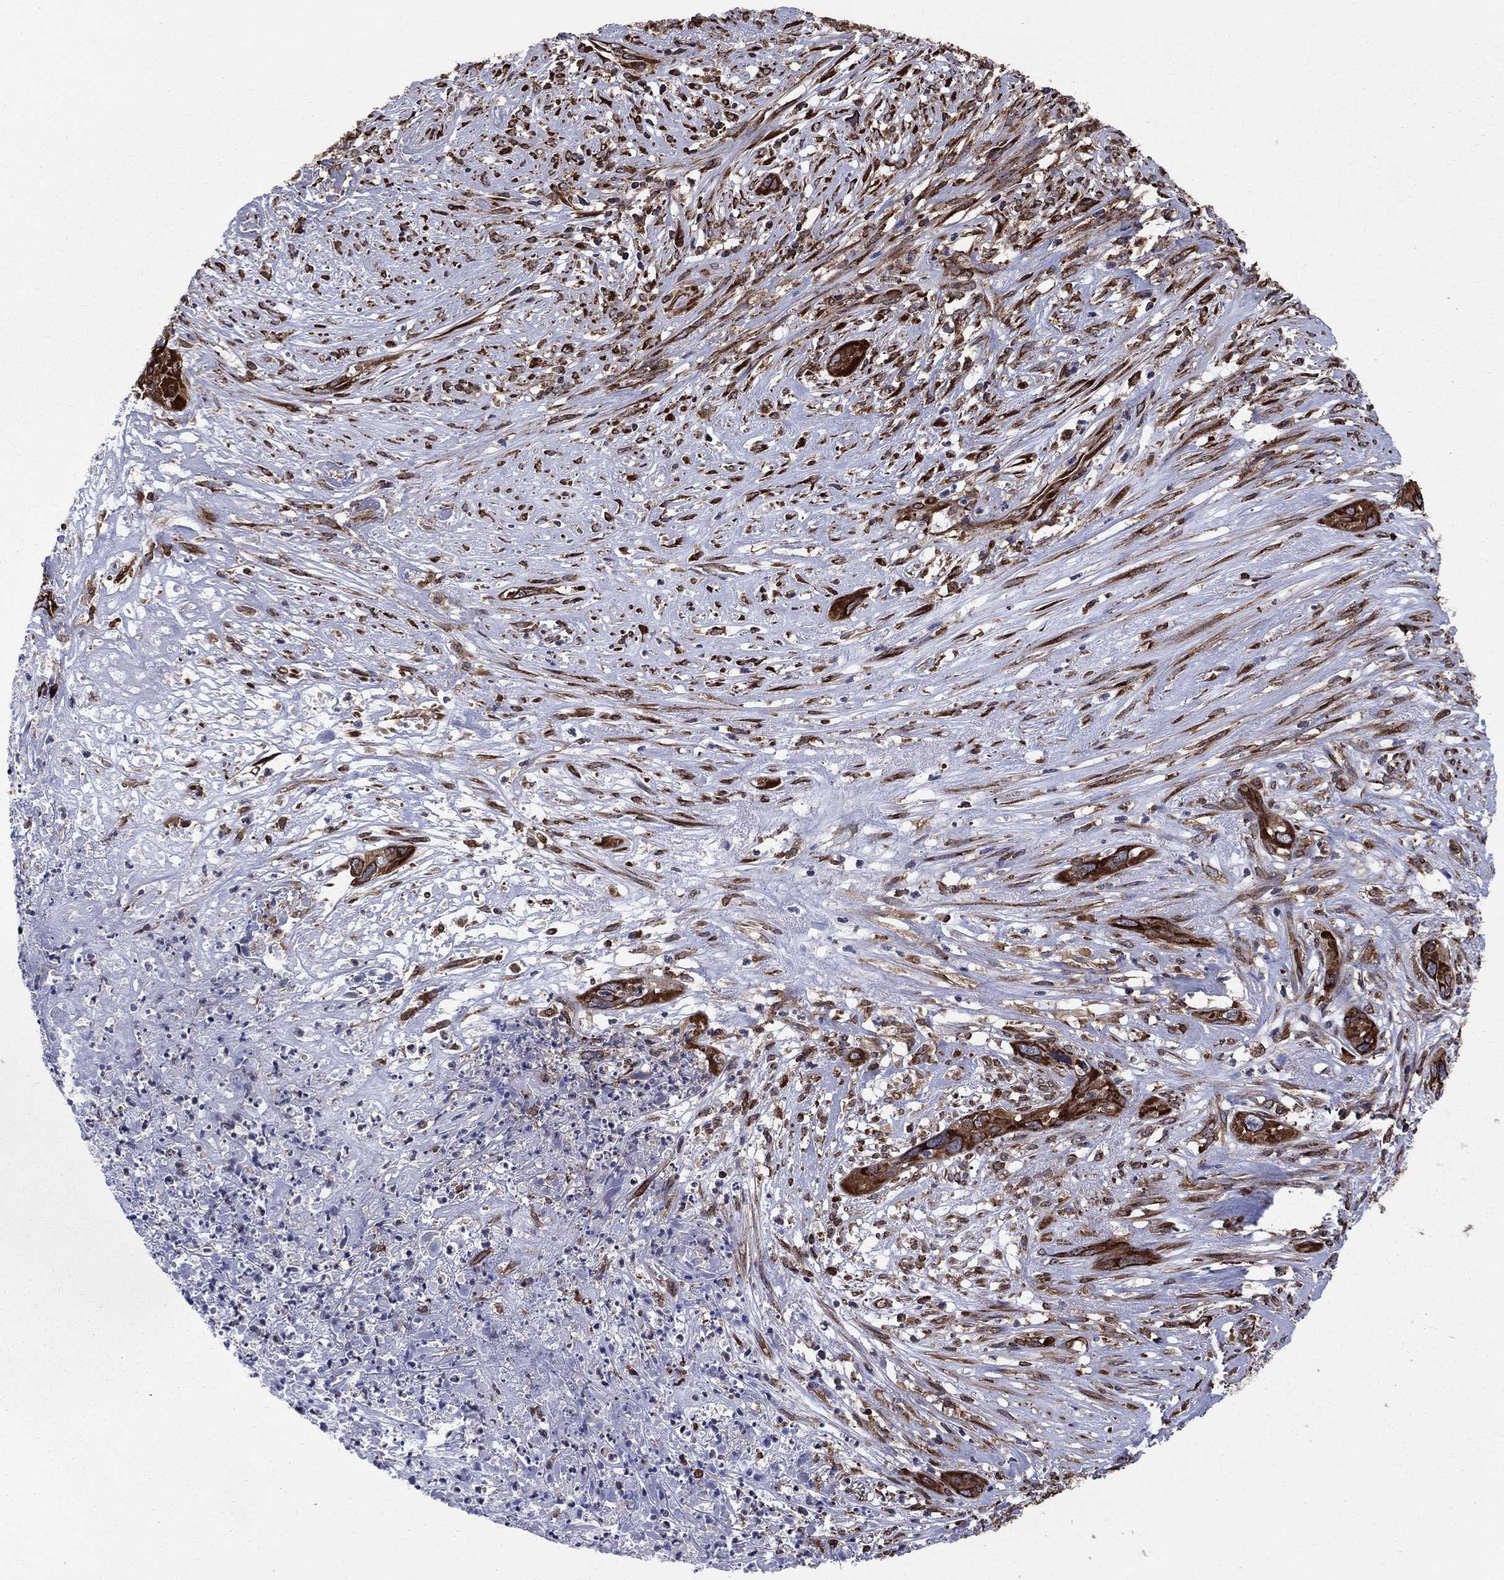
{"staining": {"intensity": "strong", "quantity": ">75%", "location": "cytoplasmic/membranous"}, "tissue": "cervical cancer", "cell_type": "Tumor cells", "image_type": "cancer", "snomed": [{"axis": "morphology", "description": "Squamous cell carcinoma, NOS"}, {"axis": "topography", "description": "Cervix"}], "caption": "Cervical cancer (squamous cell carcinoma) stained for a protein (brown) shows strong cytoplasmic/membranous positive staining in approximately >75% of tumor cells.", "gene": "YBX1", "patient": {"sex": "female", "age": 57}}